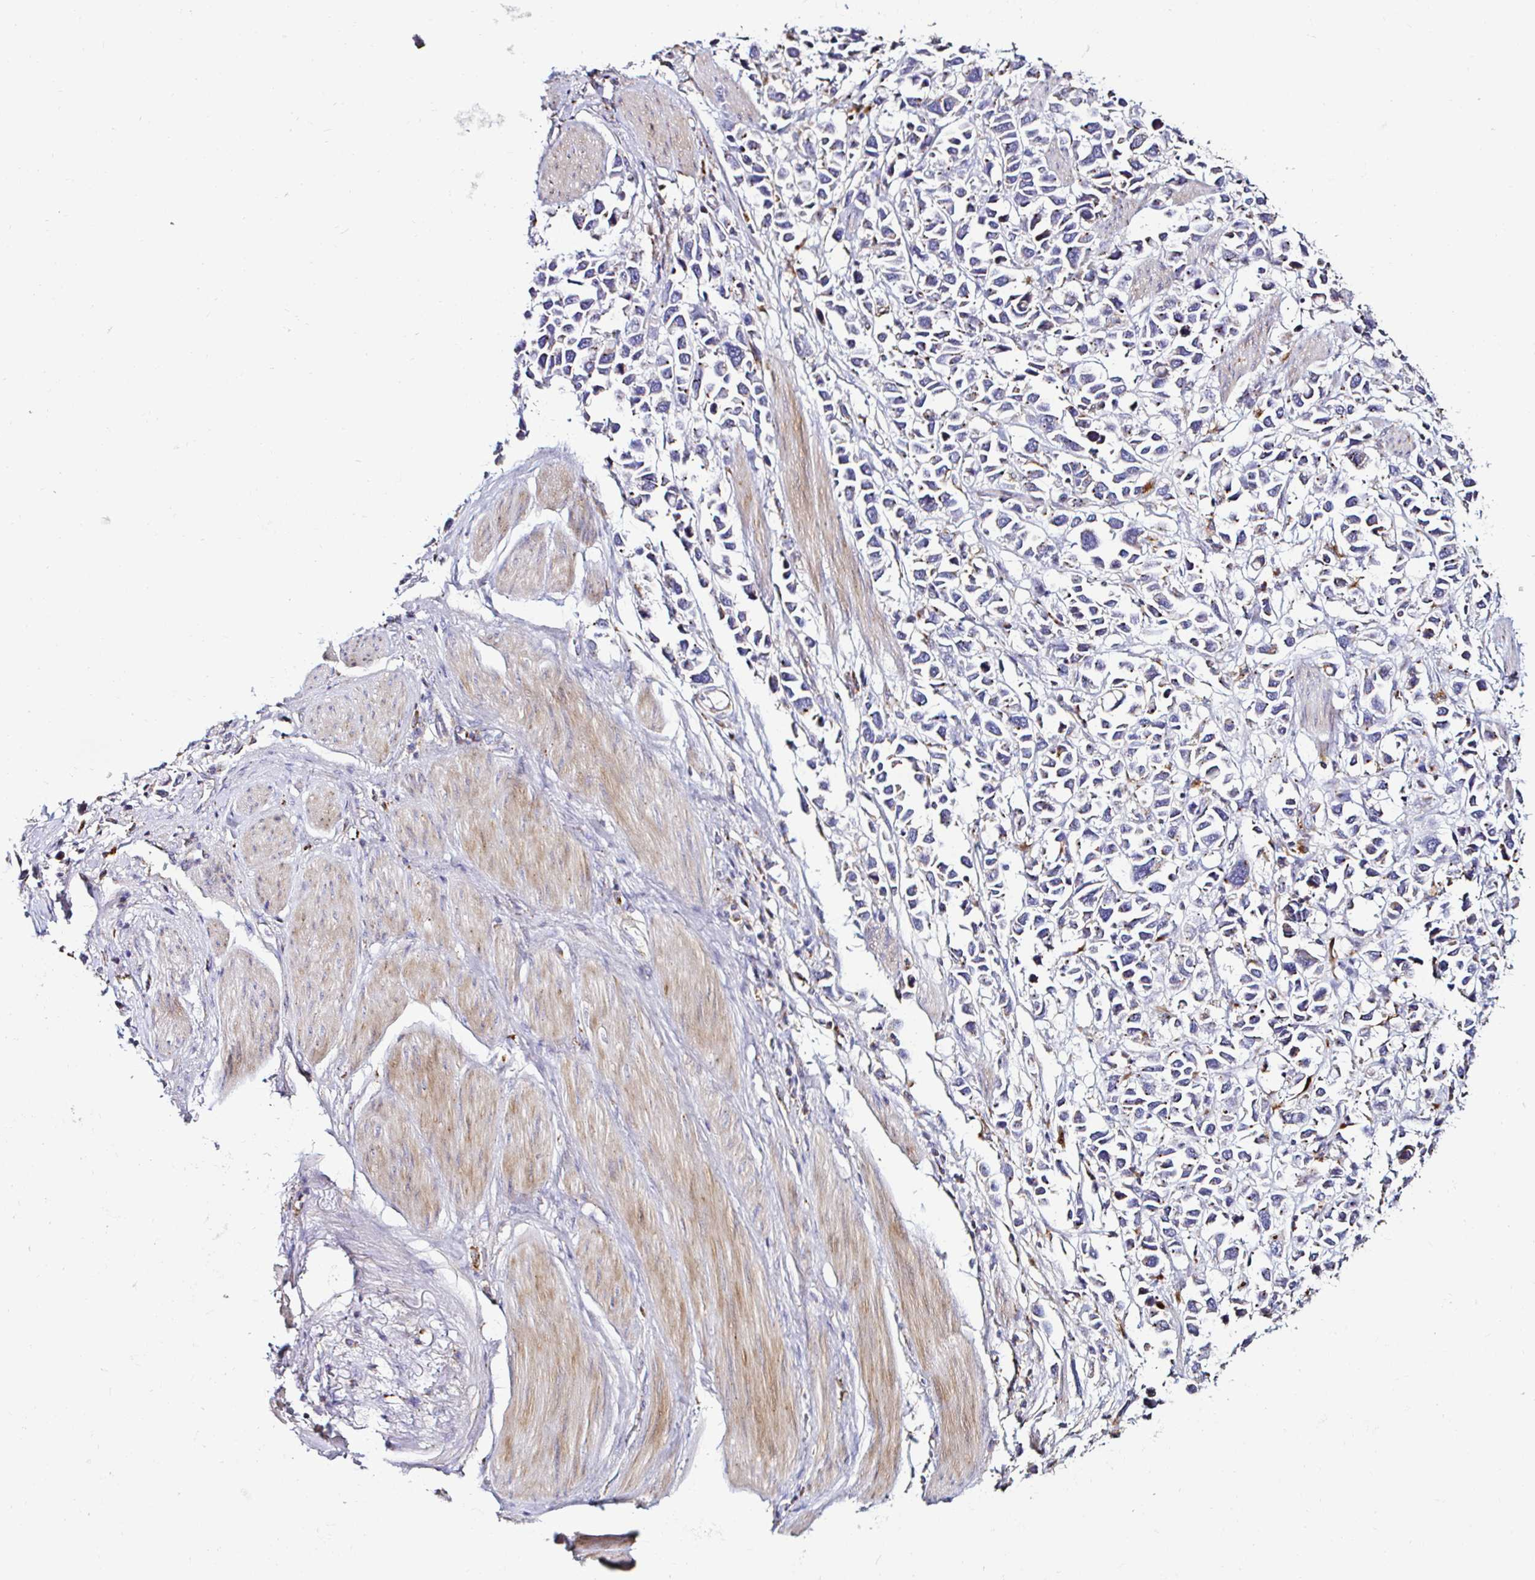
{"staining": {"intensity": "negative", "quantity": "none", "location": "none"}, "tissue": "stomach cancer", "cell_type": "Tumor cells", "image_type": "cancer", "snomed": [{"axis": "morphology", "description": "Adenocarcinoma, NOS"}, {"axis": "topography", "description": "Stomach"}], "caption": "IHC histopathology image of neoplastic tissue: human stomach cancer (adenocarcinoma) stained with DAB displays no significant protein positivity in tumor cells.", "gene": "GALNS", "patient": {"sex": "female", "age": 81}}